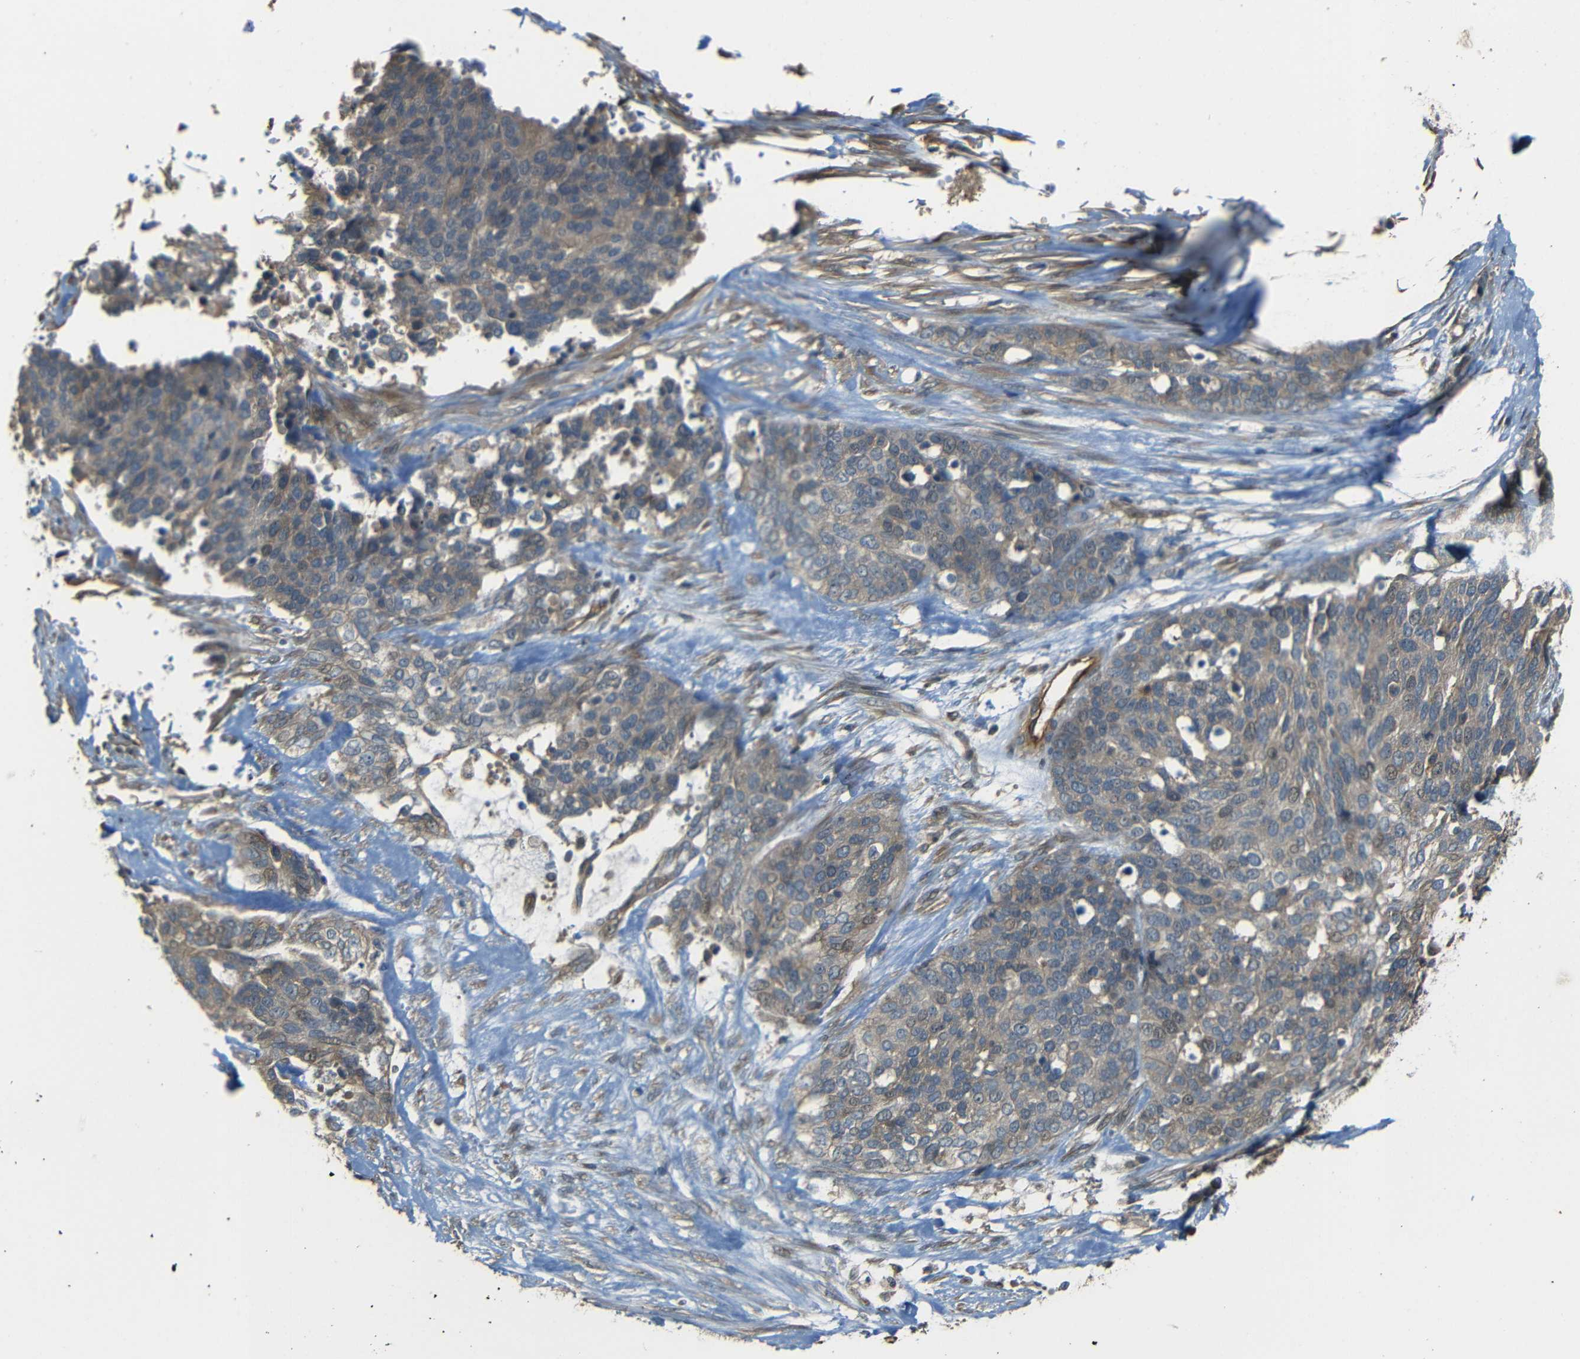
{"staining": {"intensity": "weak", "quantity": ">75%", "location": "cytoplasmic/membranous,nuclear"}, "tissue": "ovarian cancer", "cell_type": "Tumor cells", "image_type": "cancer", "snomed": [{"axis": "morphology", "description": "Cystadenocarcinoma, serous, NOS"}, {"axis": "topography", "description": "Ovary"}], "caption": "Protein expression analysis of human ovarian serous cystadenocarcinoma reveals weak cytoplasmic/membranous and nuclear expression in about >75% of tumor cells.", "gene": "RELL1", "patient": {"sex": "female", "age": 44}}